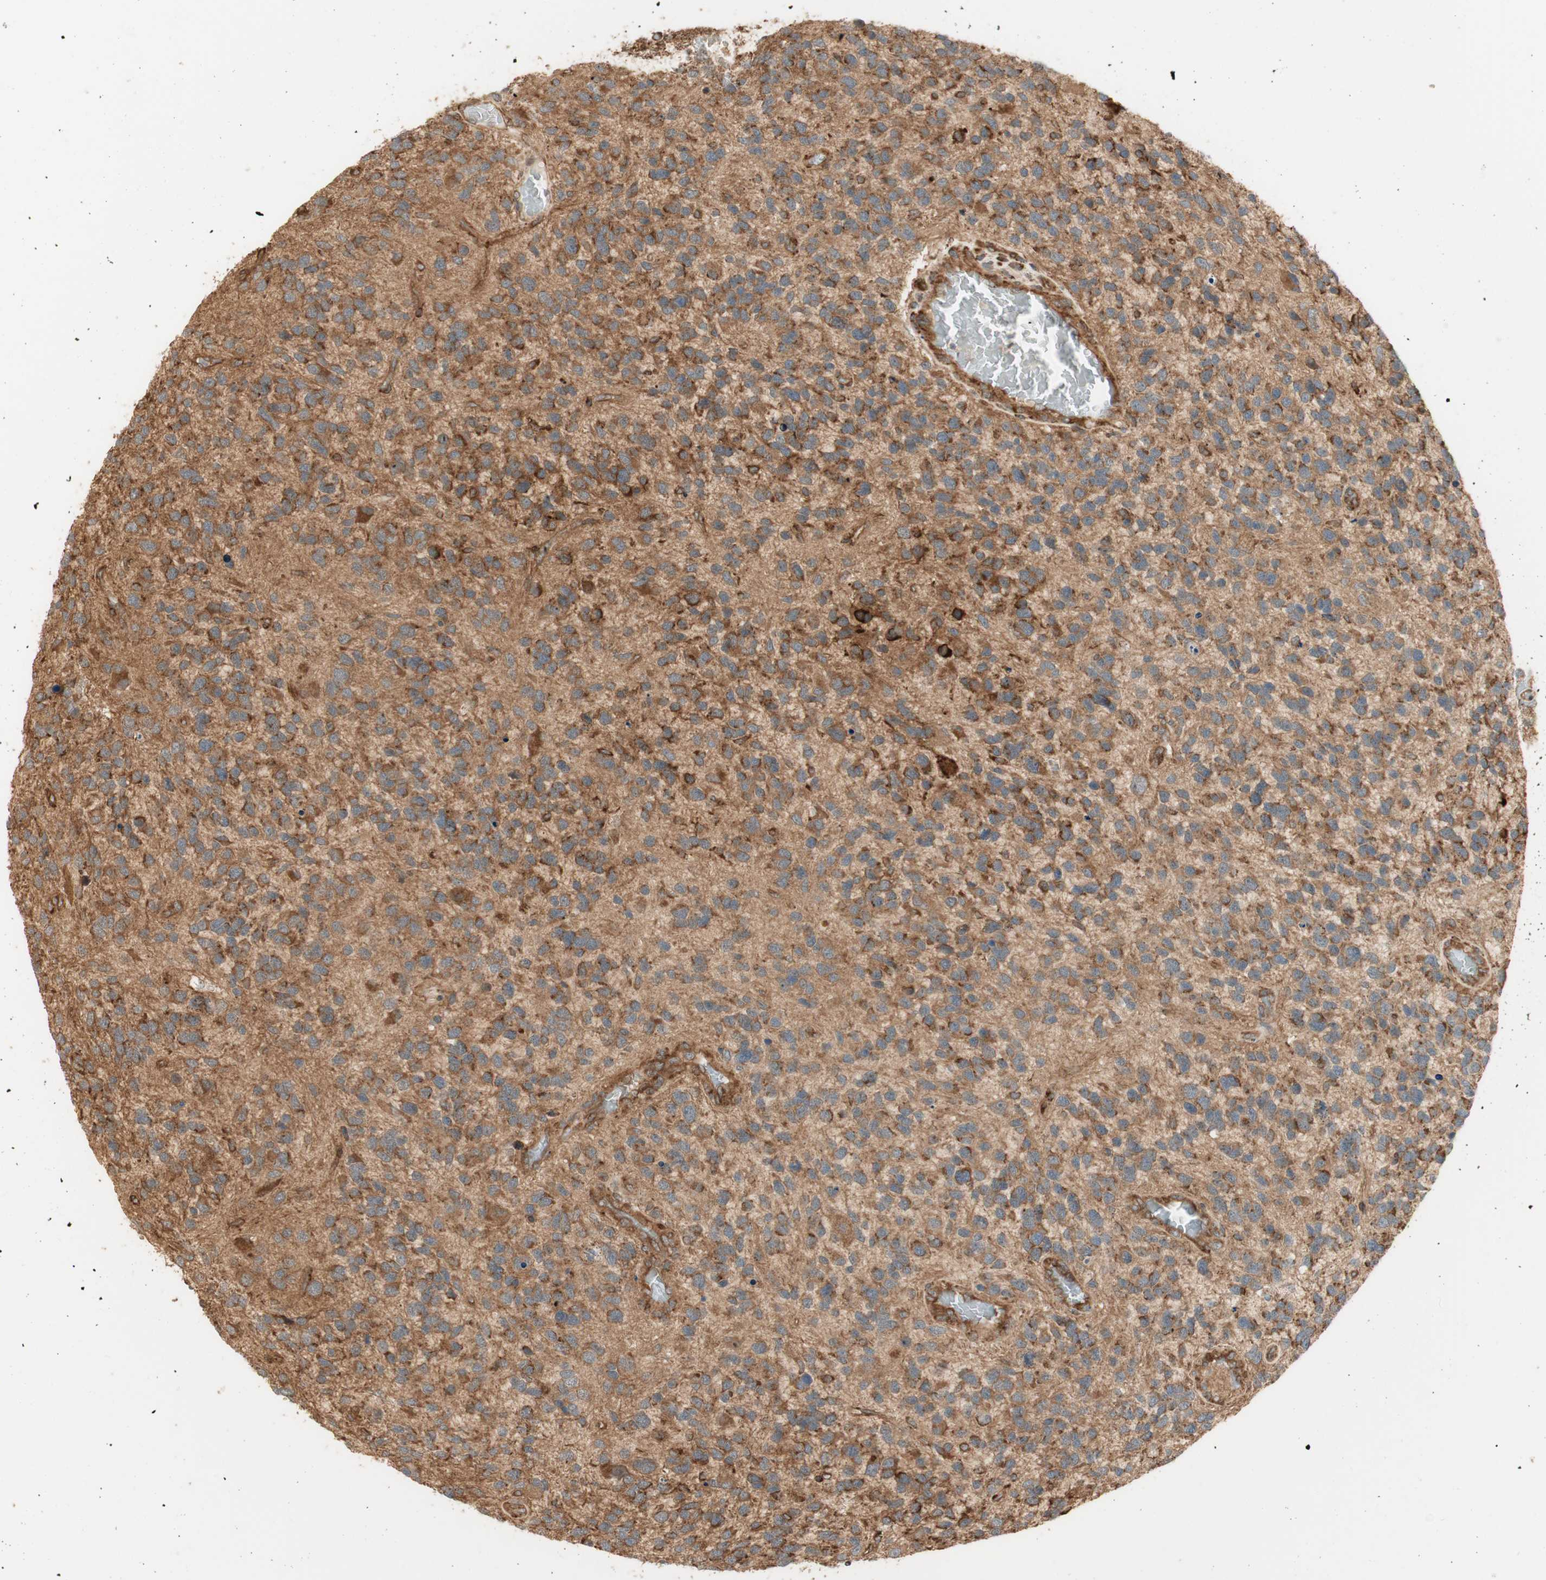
{"staining": {"intensity": "strong", "quantity": ">75%", "location": "cytoplasmic/membranous"}, "tissue": "glioma", "cell_type": "Tumor cells", "image_type": "cancer", "snomed": [{"axis": "morphology", "description": "Glioma, malignant, High grade"}, {"axis": "topography", "description": "Brain"}], "caption": "This micrograph reveals IHC staining of malignant high-grade glioma, with high strong cytoplasmic/membranous staining in about >75% of tumor cells.", "gene": "P4HA1", "patient": {"sex": "female", "age": 58}}